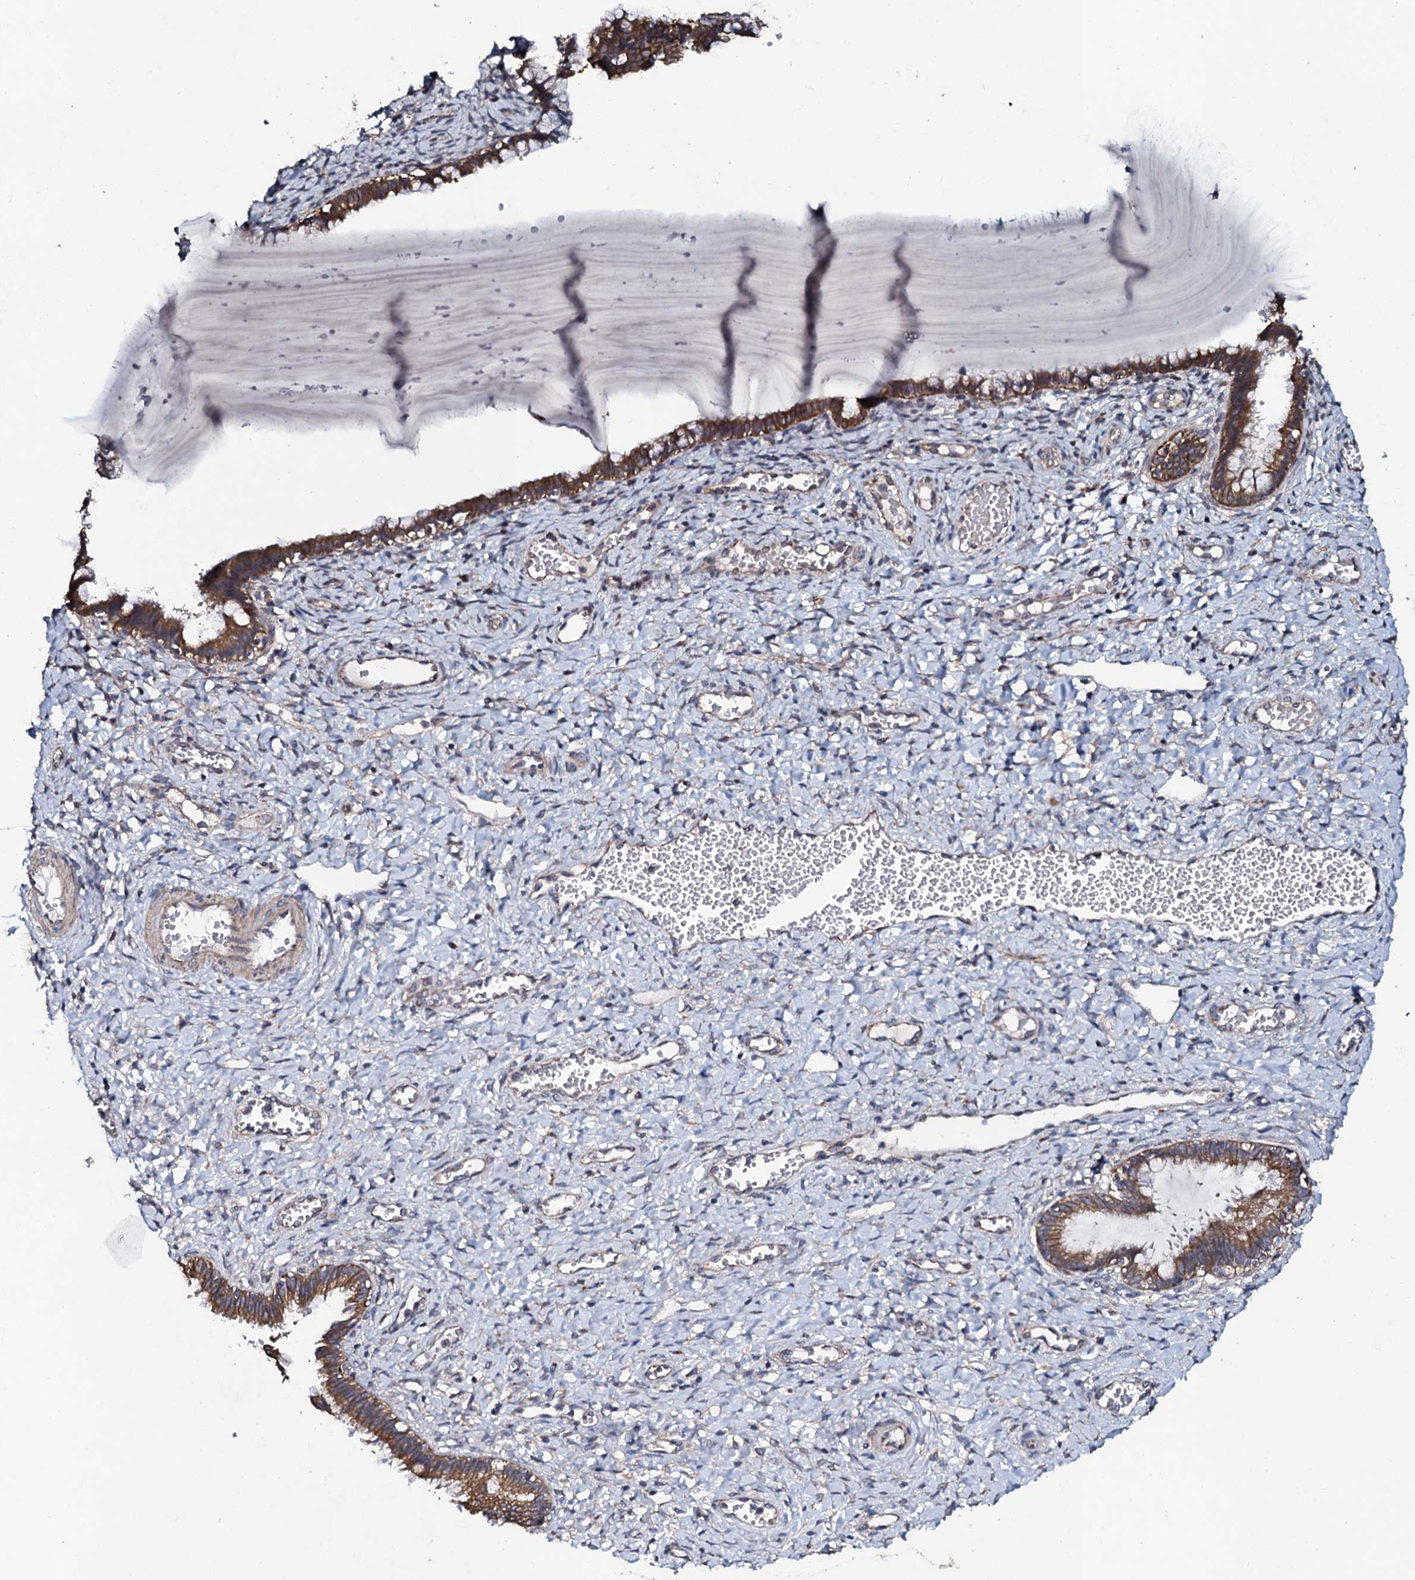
{"staining": {"intensity": "moderate", "quantity": ">75%", "location": "cytoplasmic/membranous"}, "tissue": "cervix", "cell_type": "Glandular cells", "image_type": "normal", "snomed": [{"axis": "morphology", "description": "Normal tissue, NOS"}, {"axis": "morphology", "description": "Adenocarcinoma, NOS"}, {"axis": "topography", "description": "Cervix"}], "caption": "A micrograph of cervix stained for a protein reveals moderate cytoplasmic/membranous brown staining in glandular cells.", "gene": "GLCE", "patient": {"sex": "female", "age": 29}}